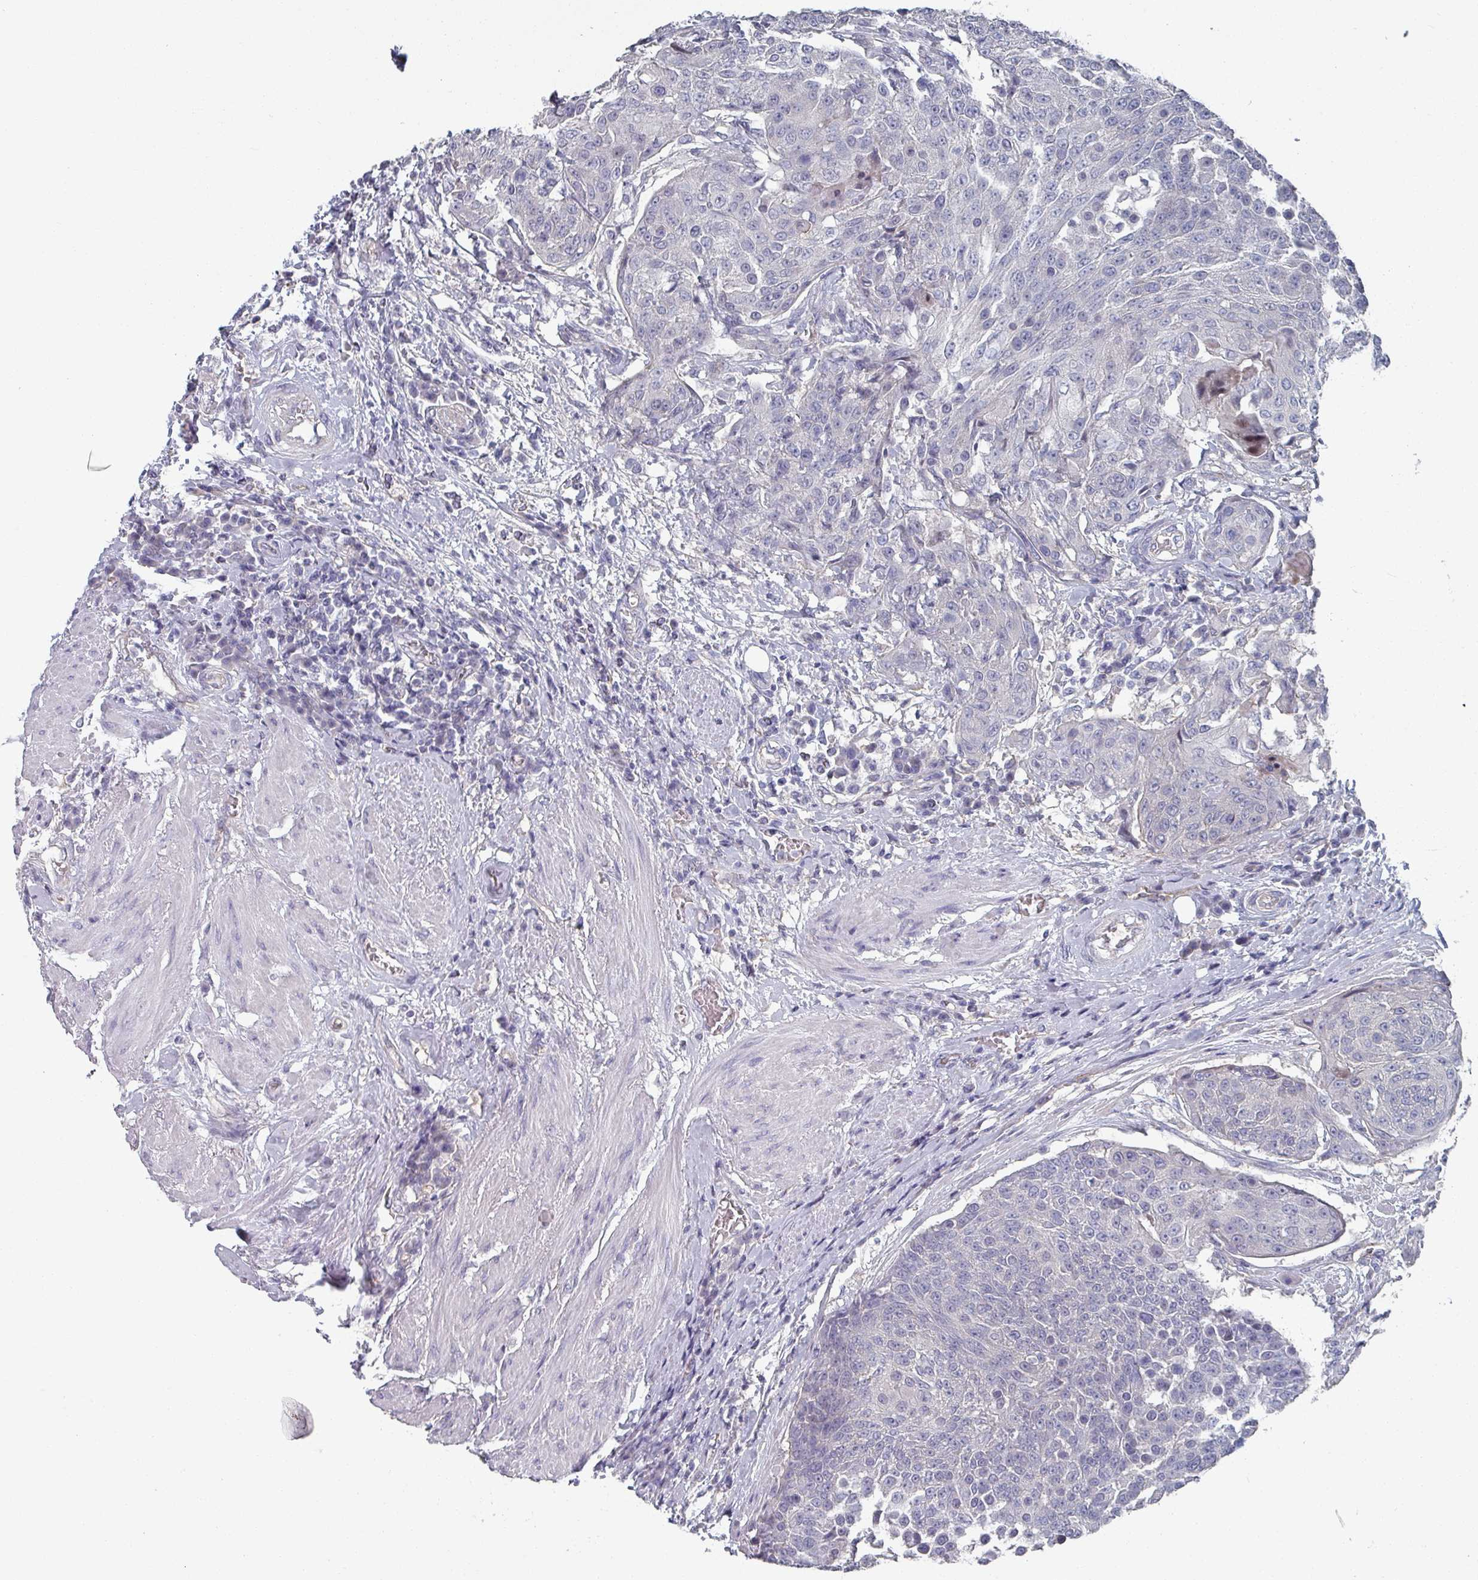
{"staining": {"intensity": "negative", "quantity": "none", "location": "none"}, "tissue": "urothelial cancer", "cell_type": "Tumor cells", "image_type": "cancer", "snomed": [{"axis": "morphology", "description": "Urothelial carcinoma, High grade"}, {"axis": "topography", "description": "Urinary bladder"}], "caption": "Image shows no significant protein positivity in tumor cells of urothelial cancer. Nuclei are stained in blue.", "gene": "EFL1", "patient": {"sex": "female", "age": 63}}